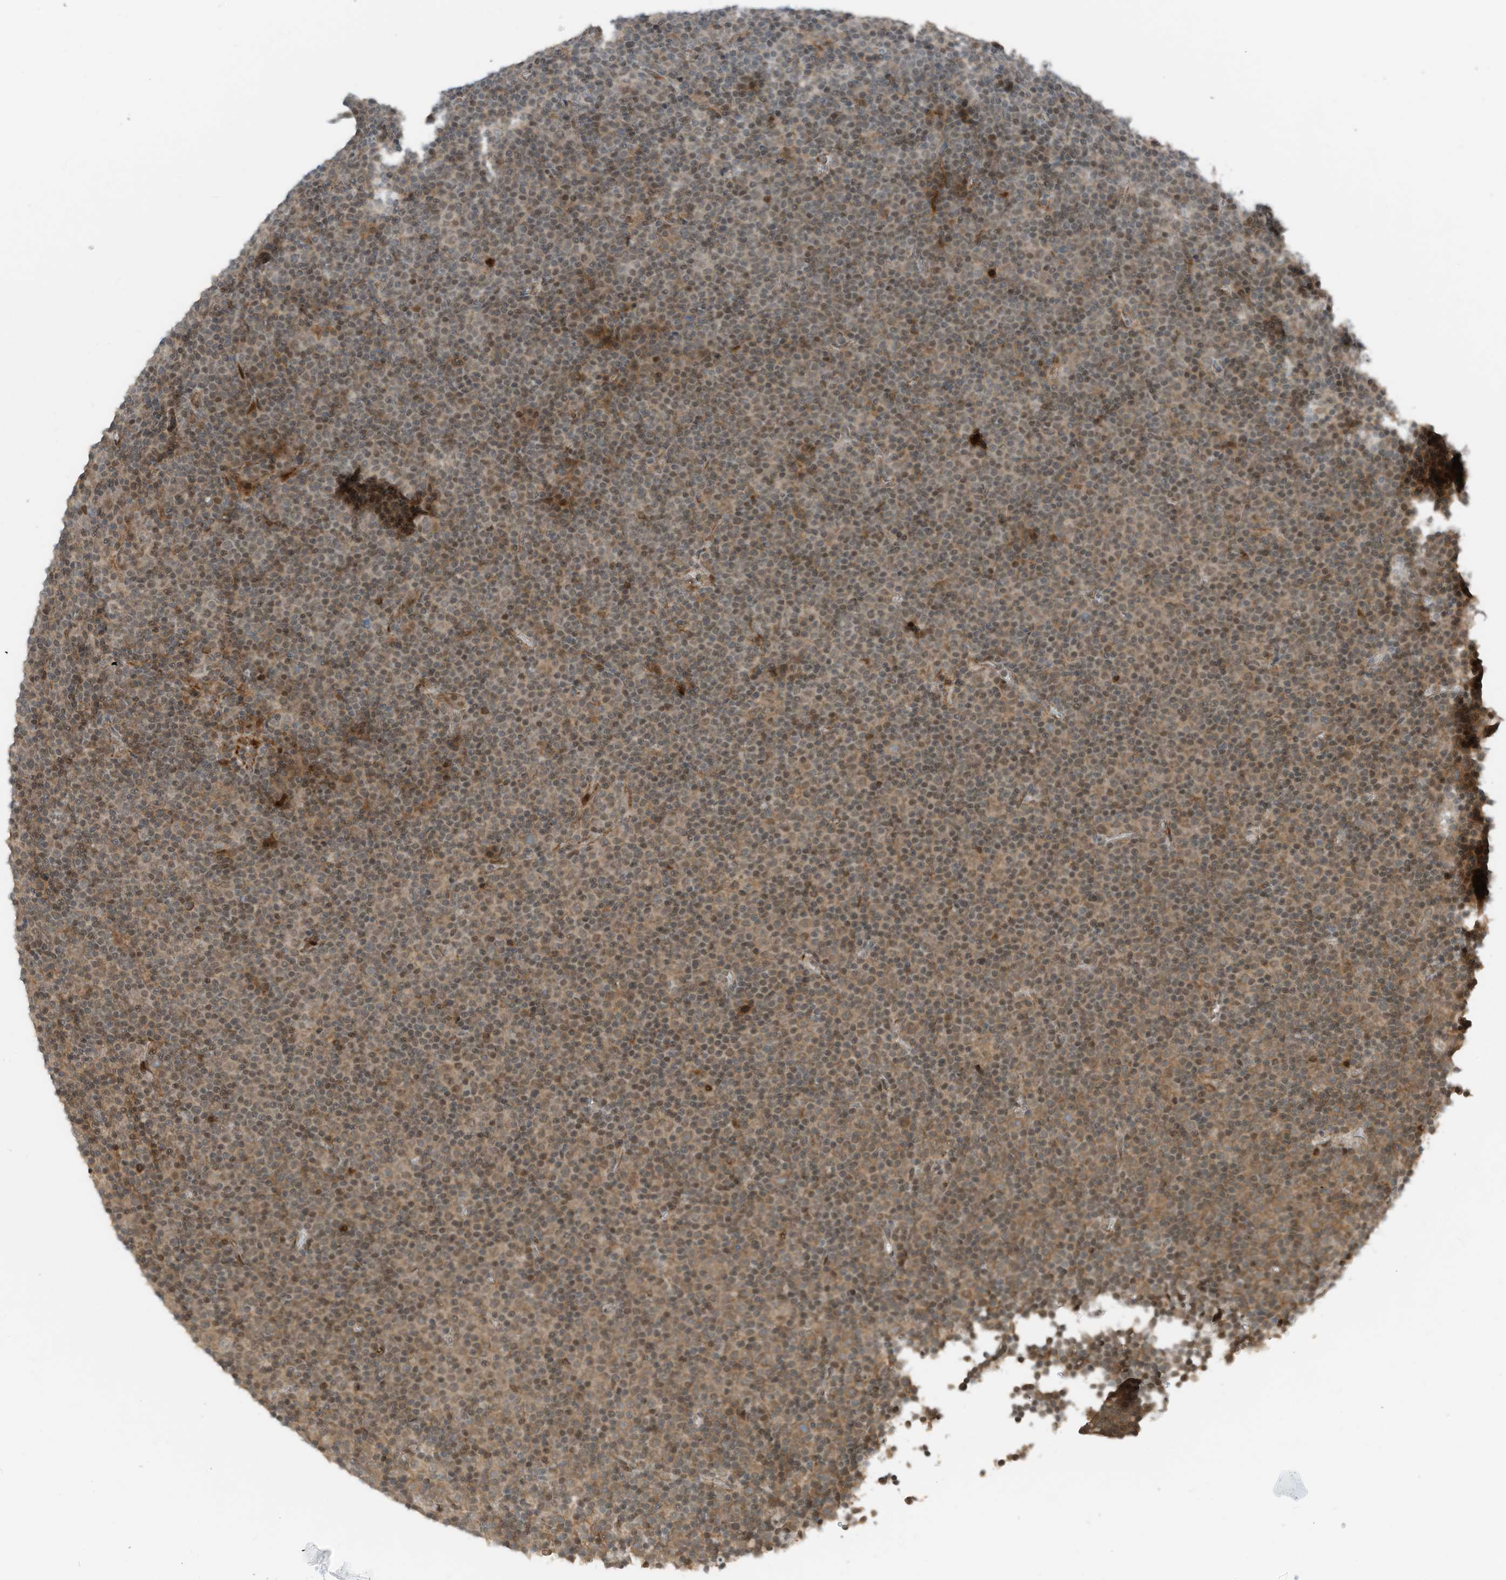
{"staining": {"intensity": "moderate", "quantity": ">75%", "location": "cytoplasmic/membranous,nuclear"}, "tissue": "lymphoma", "cell_type": "Tumor cells", "image_type": "cancer", "snomed": [{"axis": "morphology", "description": "Malignant lymphoma, non-Hodgkin's type, Low grade"}, {"axis": "topography", "description": "Lymph node"}], "caption": "This is an image of immunohistochemistry staining of malignant lymphoma, non-Hodgkin's type (low-grade), which shows moderate positivity in the cytoplasmic/membranous and nuclear of tumor cells.", "gene": "RMND1", "patient": {"sex": "female", "age": 67}}